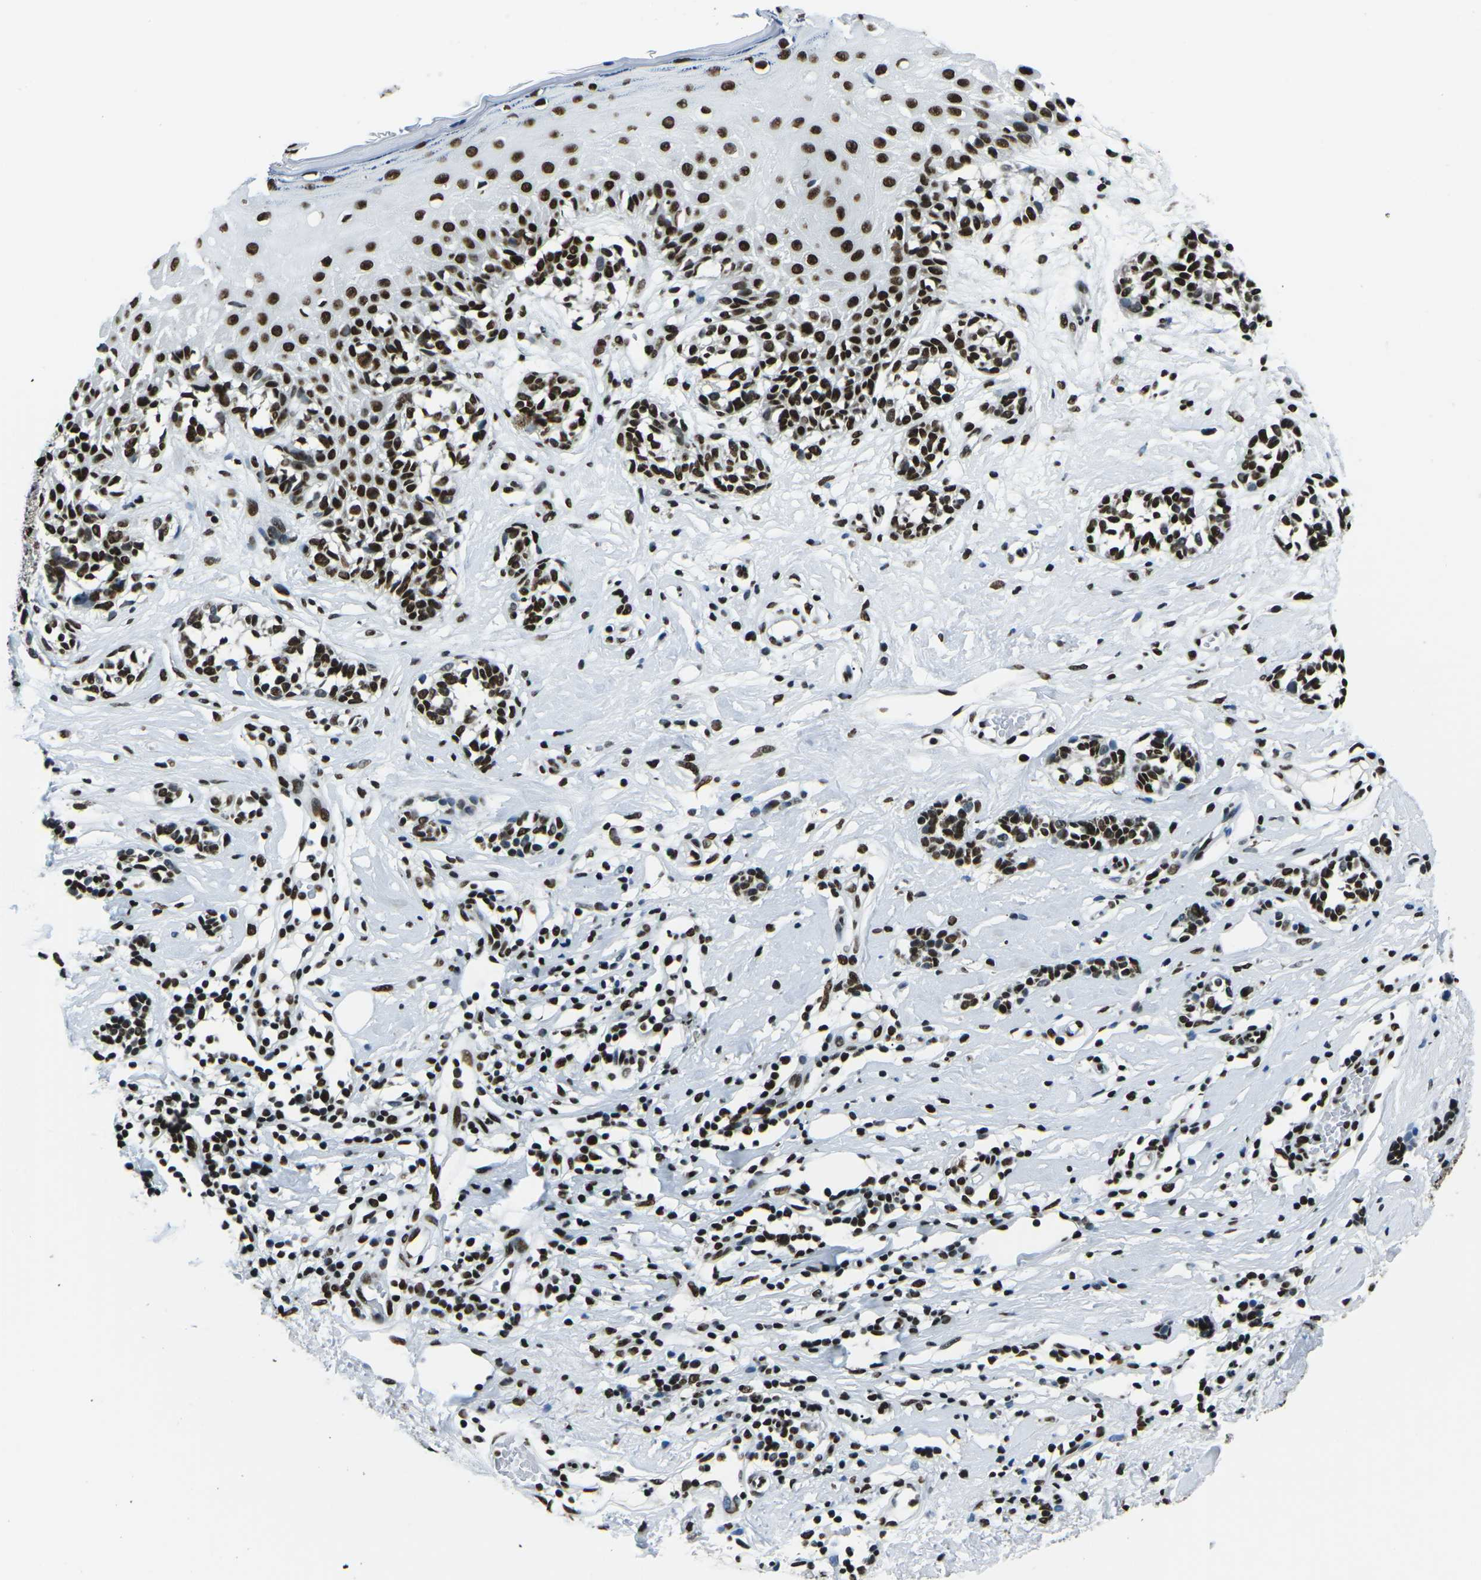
{"staining": {"intensity": "strong", "quantity": ">75%", "location": "nuclear"}, "tissue": "melanoma", "cell_type": "Tumor cells", "image_type": "cancer", "snomed": [{"axis": "morphology", "description": "Malignant melanoma, NOS"}, {"axis": "topography", "description": "Skin"}], "caption": "Immunohistochemistry of human malignant melanoma displays high levels of strong nuclear positivity in about >75% of tumor cells.", "gene": "HNRNPL", "patient": {"sex": "male", "age": 64}}